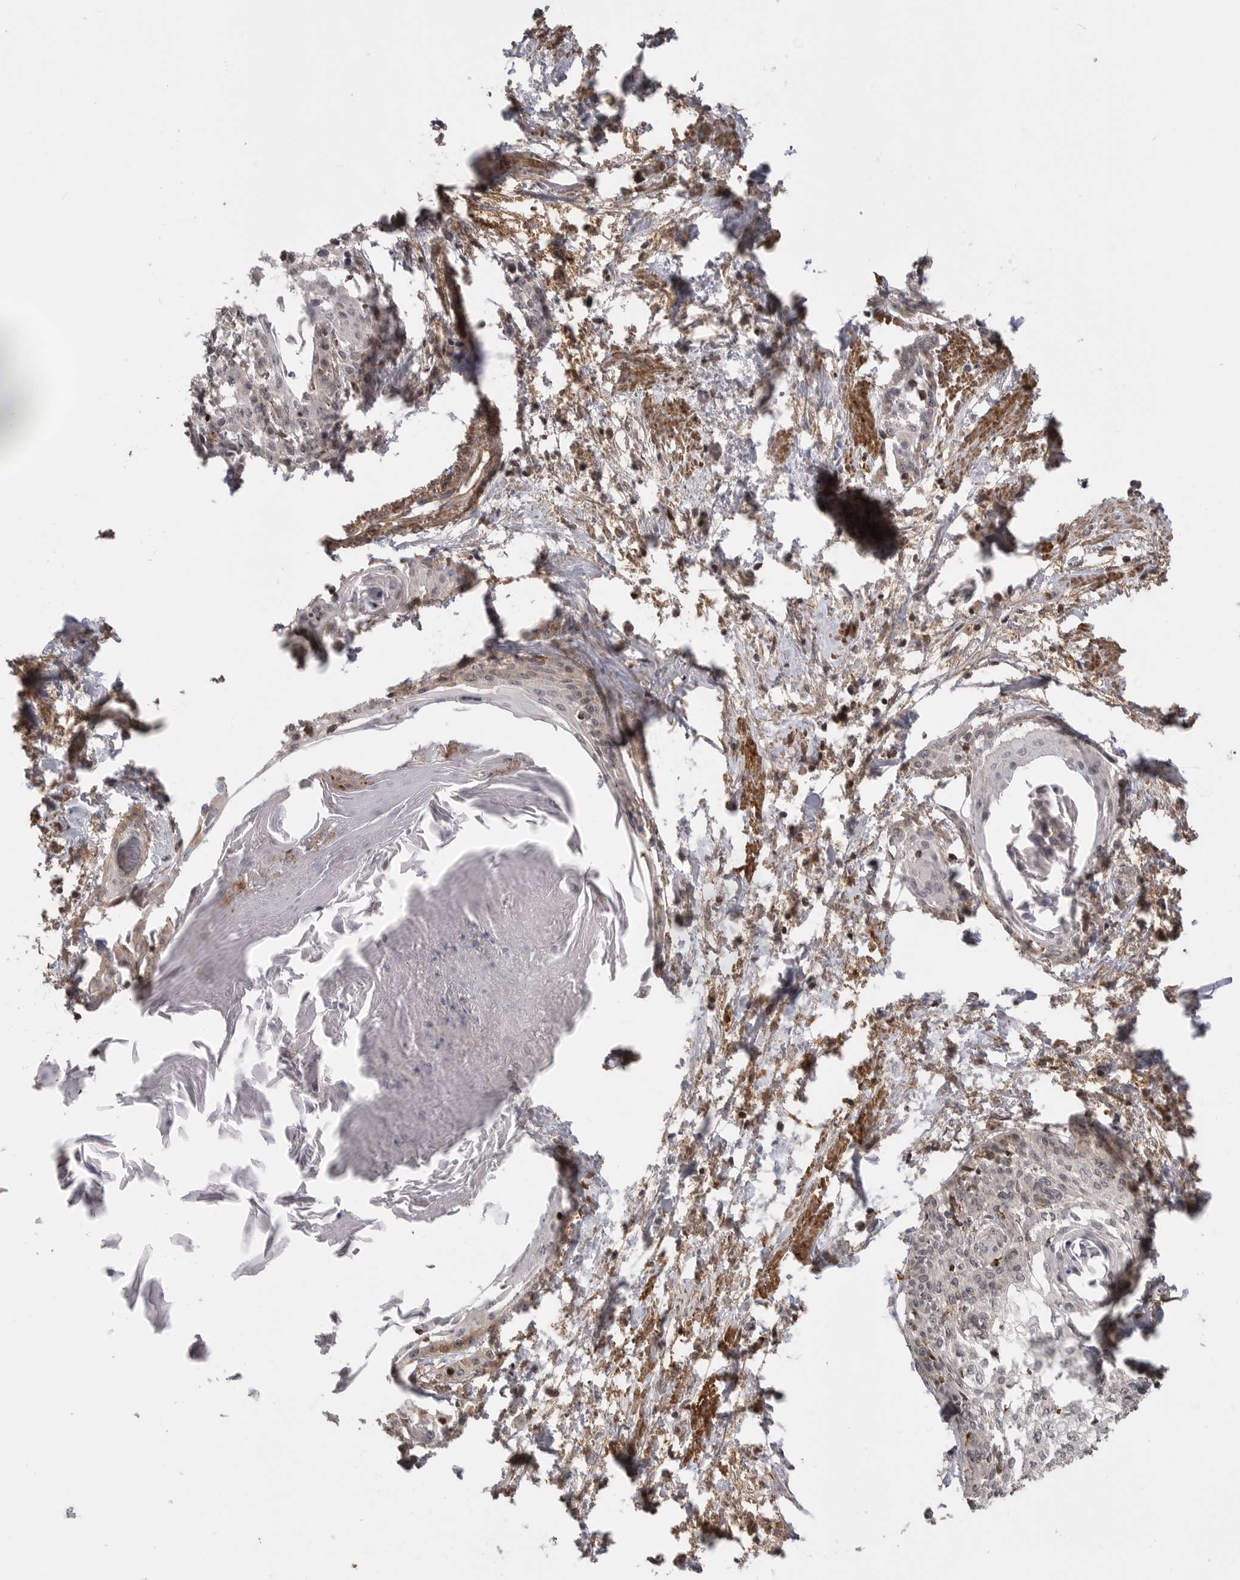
{"staining": {"intensity": "negative", "quantity": "none", "location": "none"}, "tissue": "cervical cancer", "cell_type": "Tumor cells", "image_type": "cancer", "snomed": [{"axis": "morphology", "description": "Squamous cell carcinoma, NOS"}, {"axis": "topography", "description": "Cervix"}], "caption": "A micrograph of cervical cancer (squamous cell carcinoma) stained for a protein shows no brown staining in tumor cells.", "gene": "TRIM56", "patient": {"sex": "female", "age": 57}}